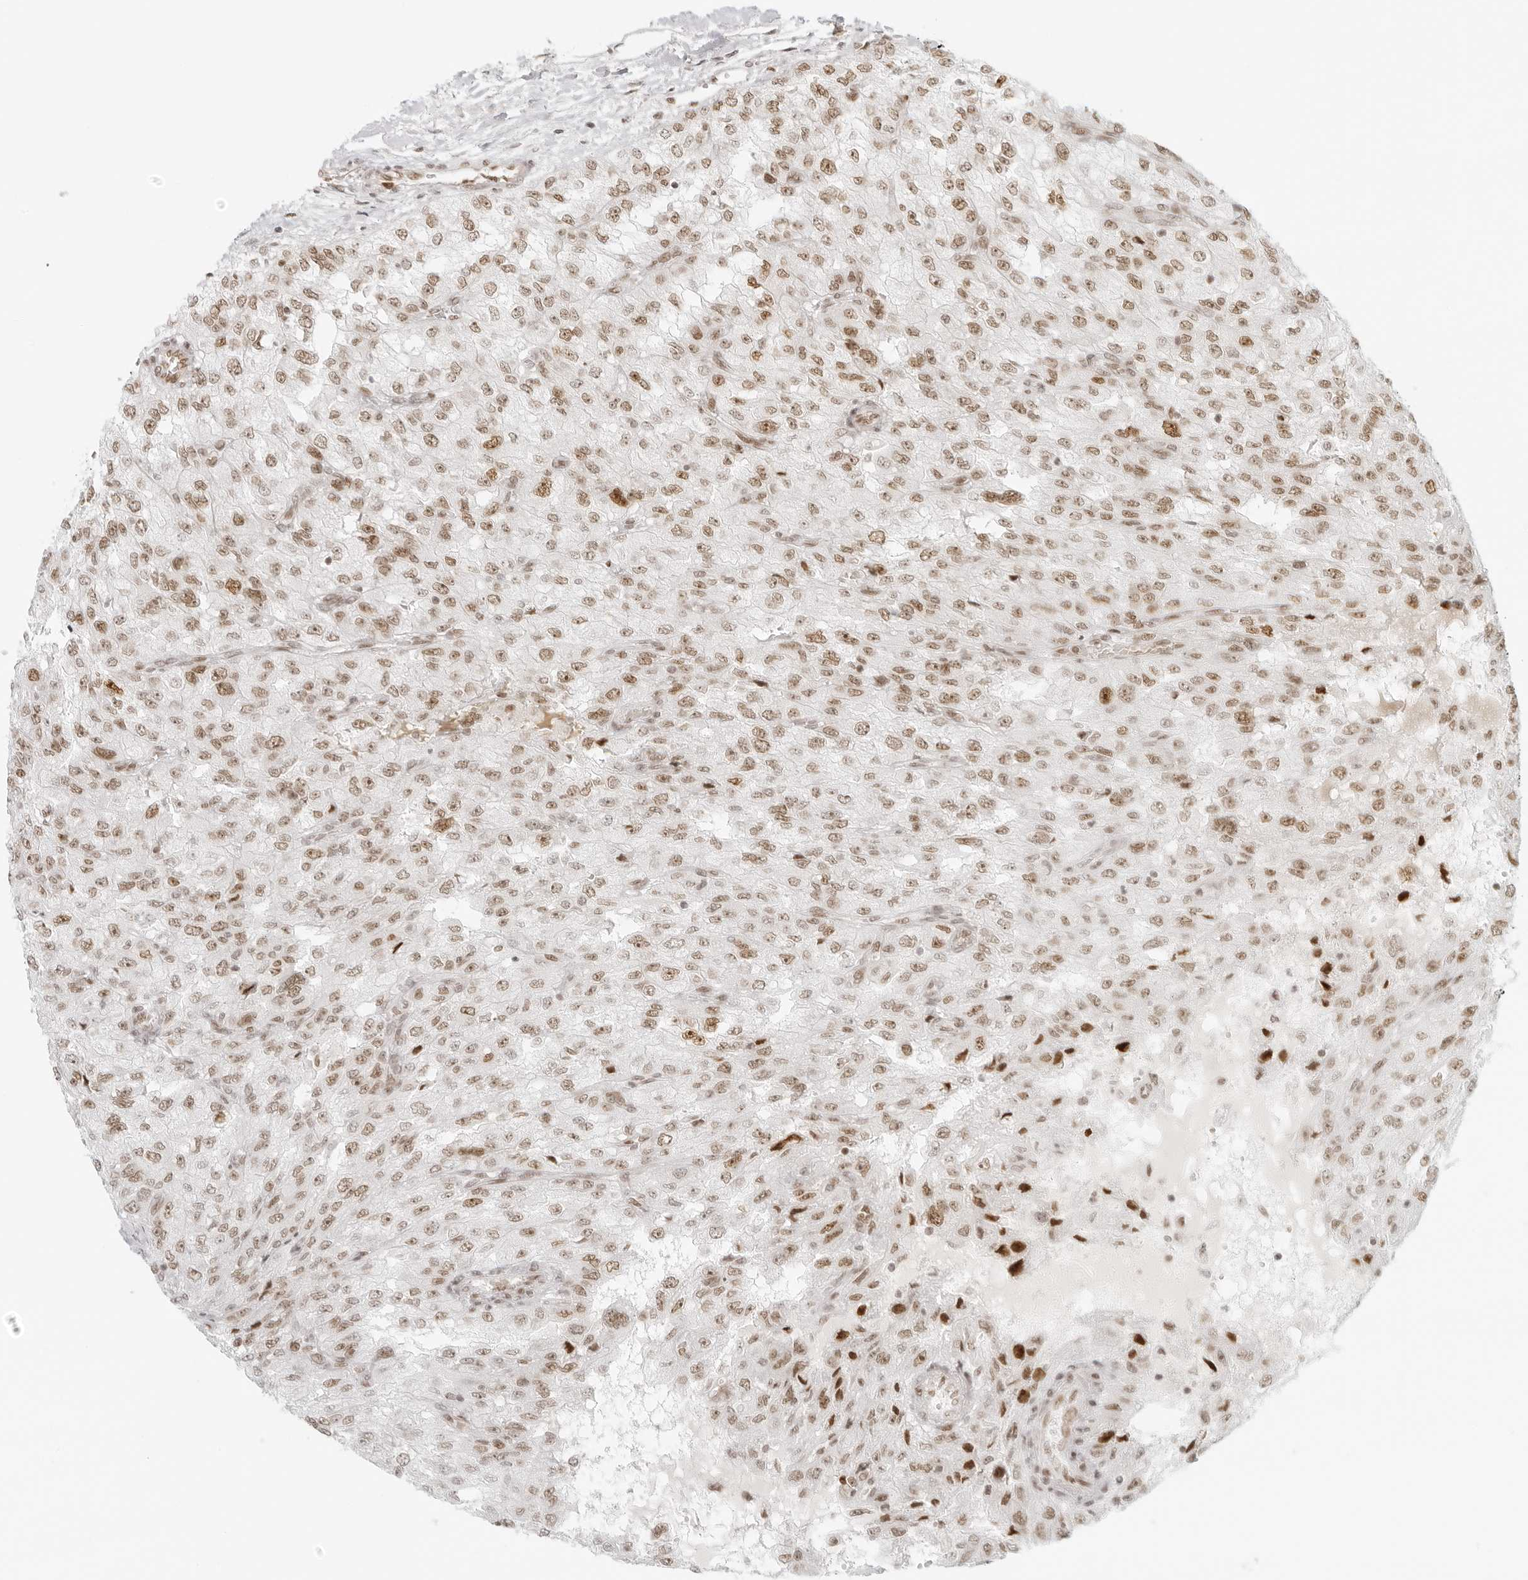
{"staining": {"intensity": "moderate", "quantity": ">75%", "location": "nuclear"}, "tissue": "renal cancer", "cell_type": "Tumor cells", "image_type": "cancer", "snomed": [{"axis": "morphology", "description": "Adenocarcinoma, NOS"}, {"axis": "topography", "description": "Kidney"}], "caption": "Immunohistochemistry (IHC) (DAB (3,3'-diaminobenzidine)) staining of renal adenocarcinoma exhibits moderate nuclear protein positivity in approximately >75% of tumor cells.", "gene": "RCC1", "patient": {"sex": "female", "age": 54}}